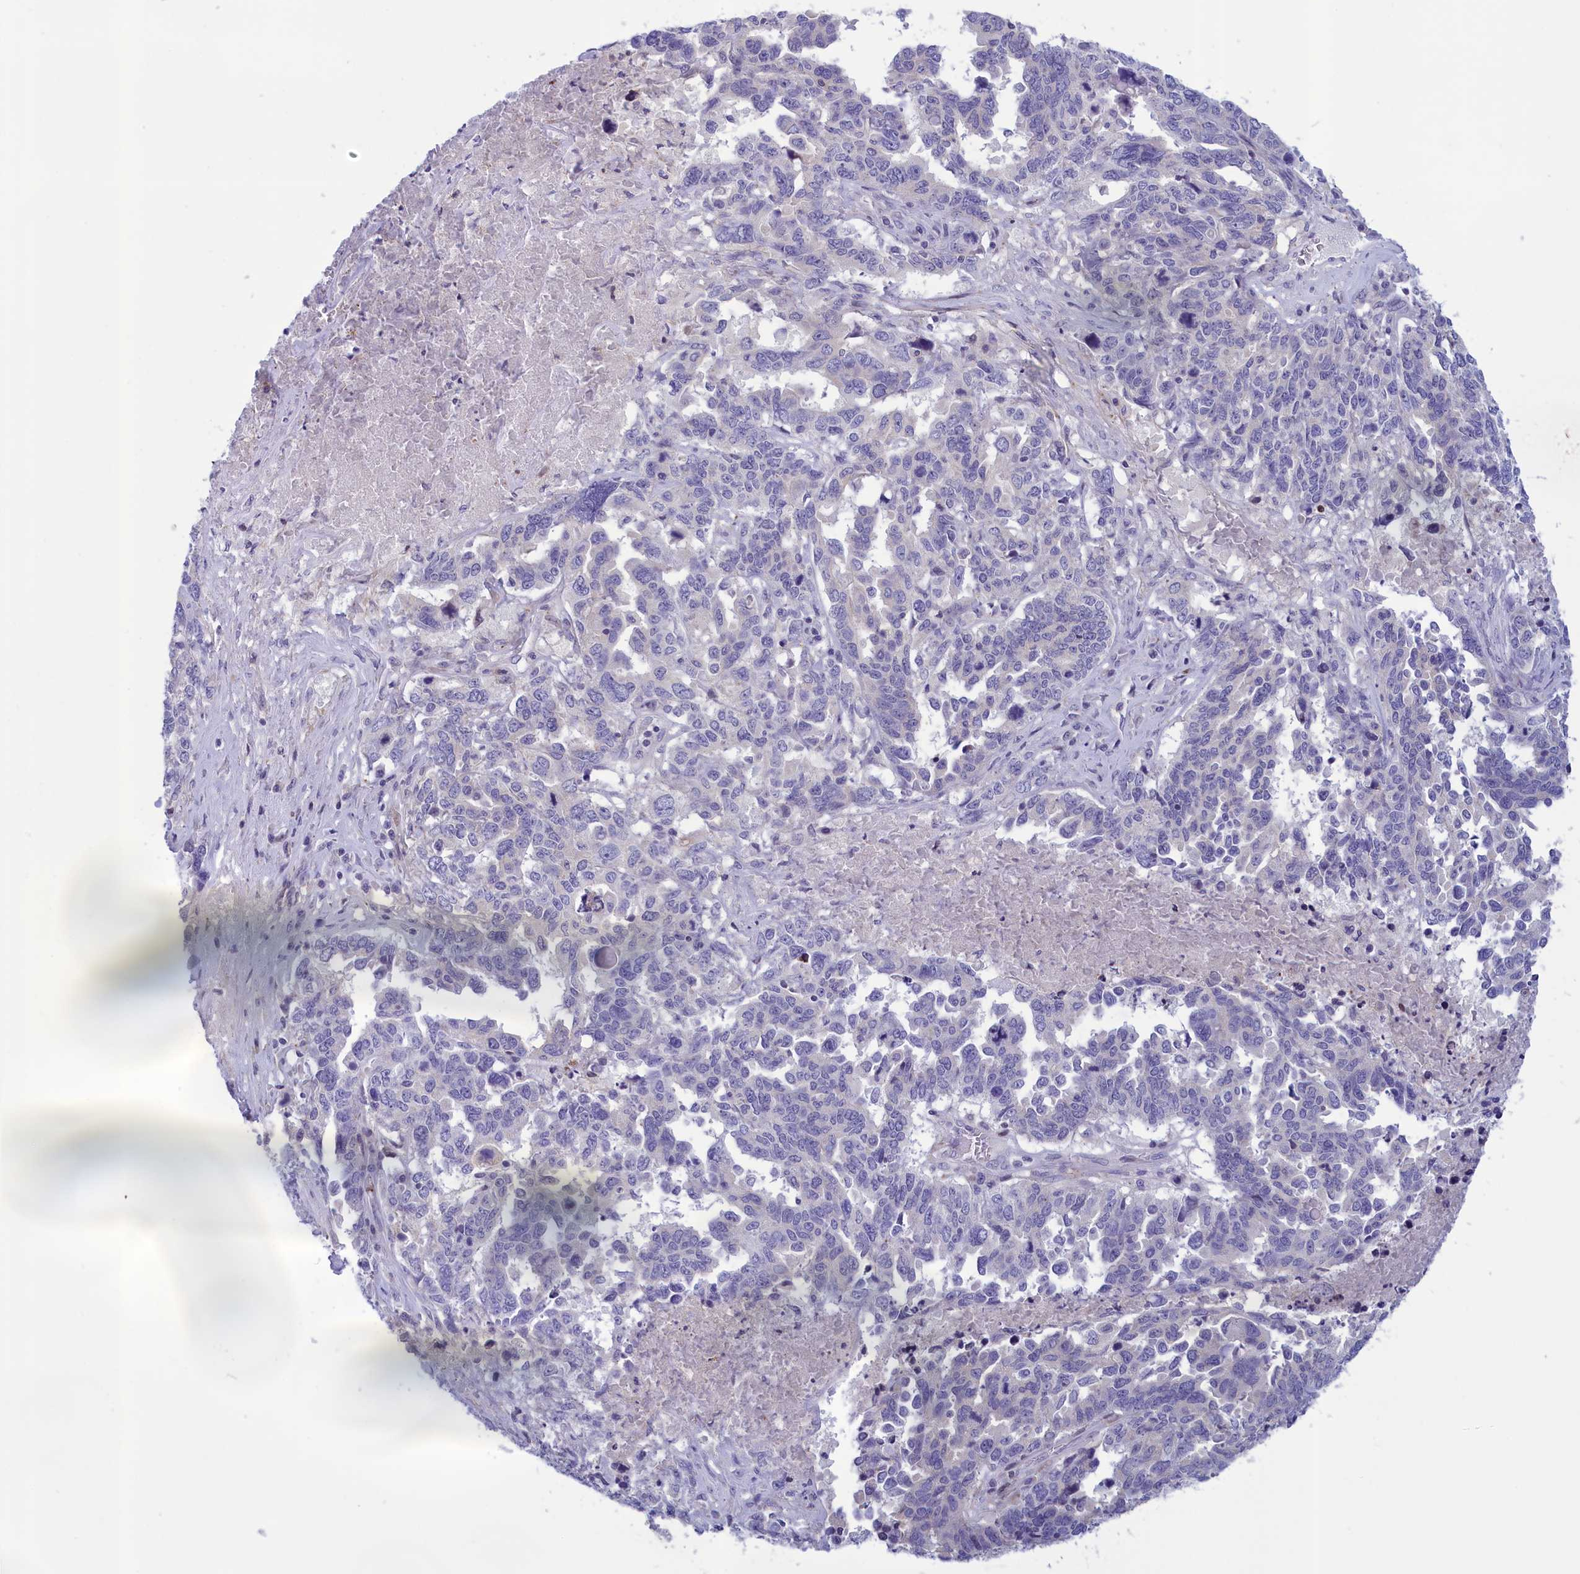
{"staining": {"intensity": "negative", "quantity": "none", "location": "none"}, "tissue": "ovarian cancer", "cell_type": "Tumor cells", "image_type": "cancer", "snomed": [{"axis": "morphology", "description": "Carcinoma, endometroid"}, {"axis": "topography", "description": "Ovary"}], "caption": "This is an IHC micrograph of human ovarian cancer (endometroid carcinoma). There is no positivity in tumor cells.", "gene": "CORO2A", "patient": {"sex": "female", "age": 62}}